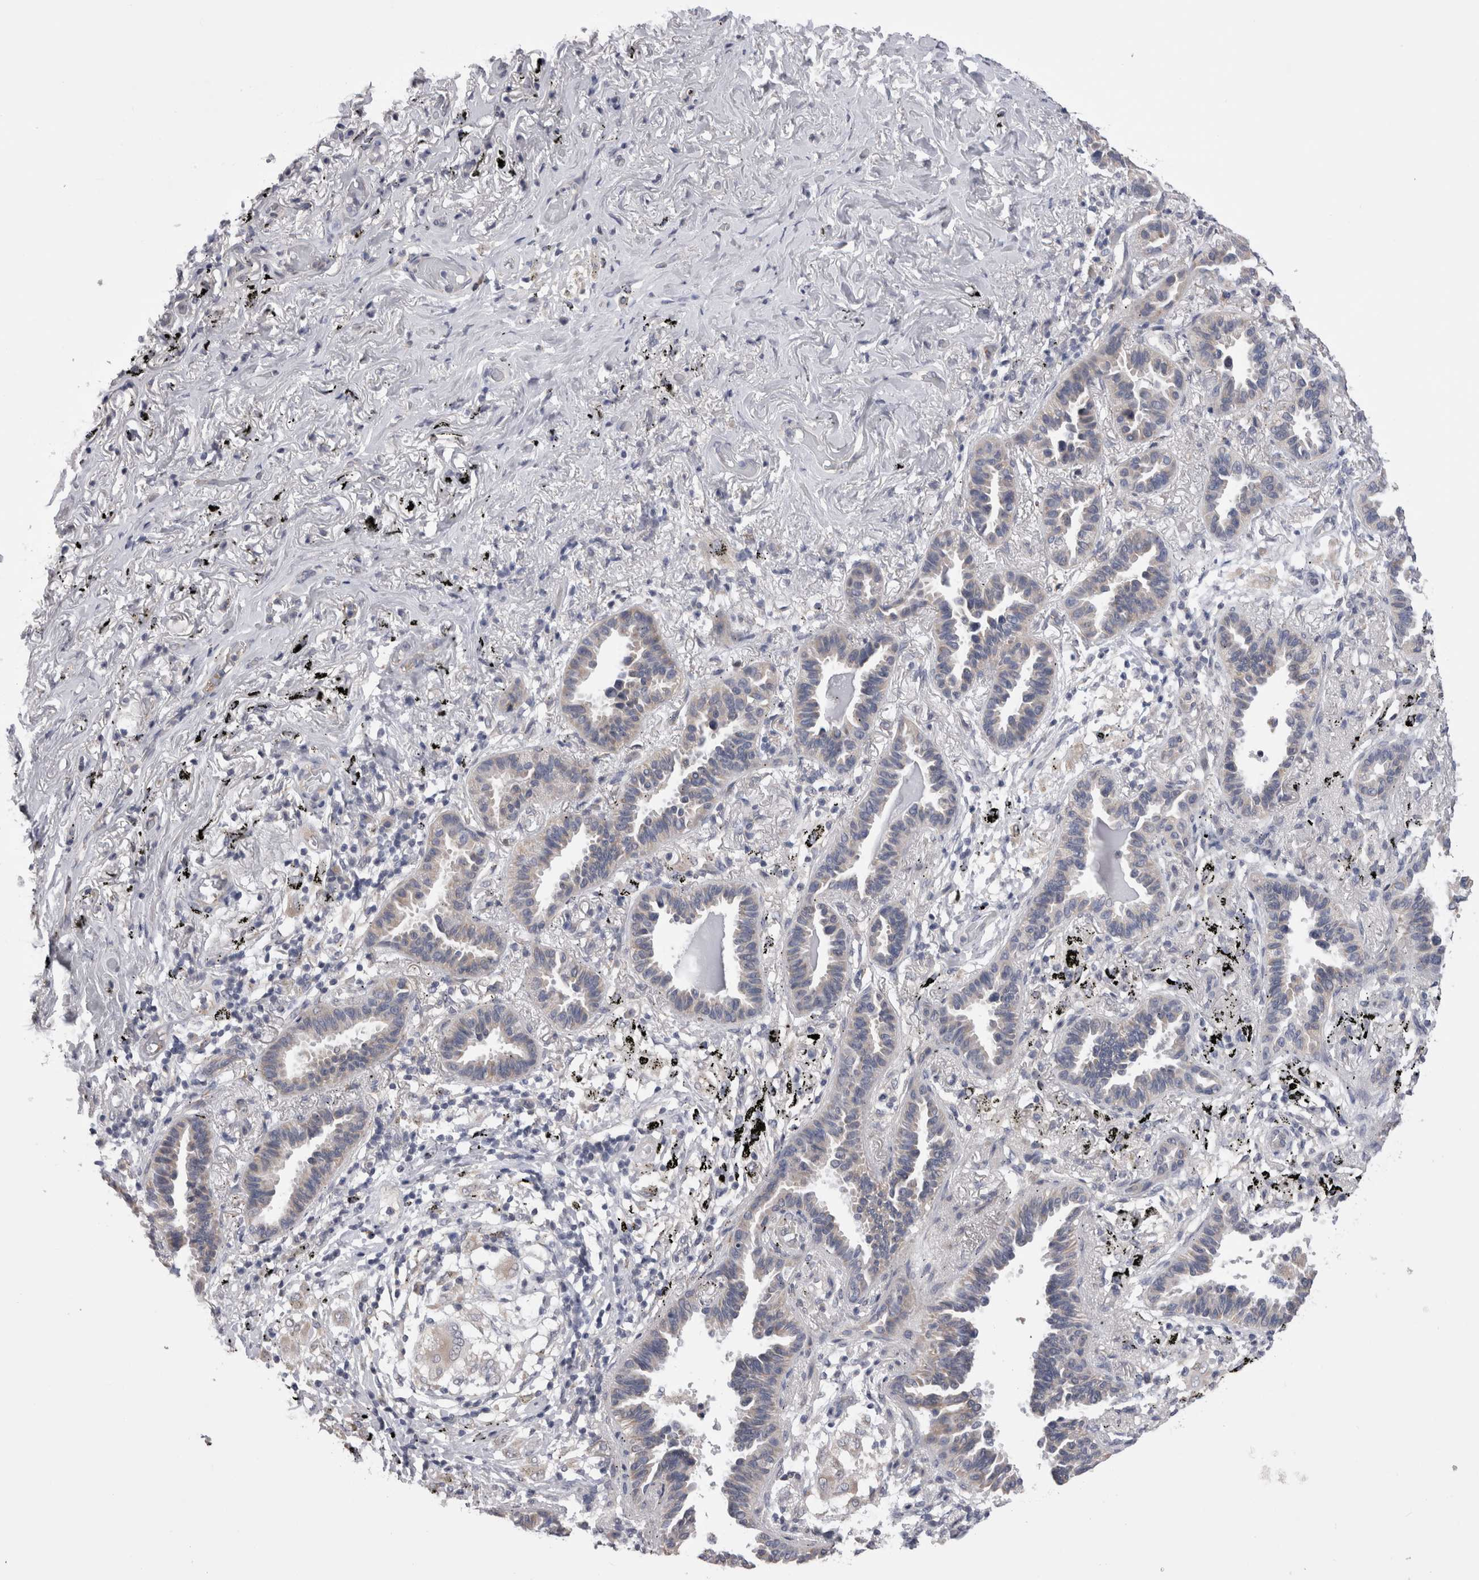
{"staining": {"intensity": "negative", "quantity": "none", "location": "none"}, "tissue": "lung cancer", "cell_type": "Tumor cells", "image_type": "cancer", "snomed": [{"axis": "morphology", "description": "Adenocarcinoma, NOS"}, {"axis": "topography", "description": "Lung"}], "caption": "Immunohistochemistry (IHC) photomicrograph of human lung cancer (adenocarcinoma) stained for a protein (brown), which shows no positivity in tumor cells.", "gene": "ARHGAP29", "patient": {"sex": "male", "age": 59}}